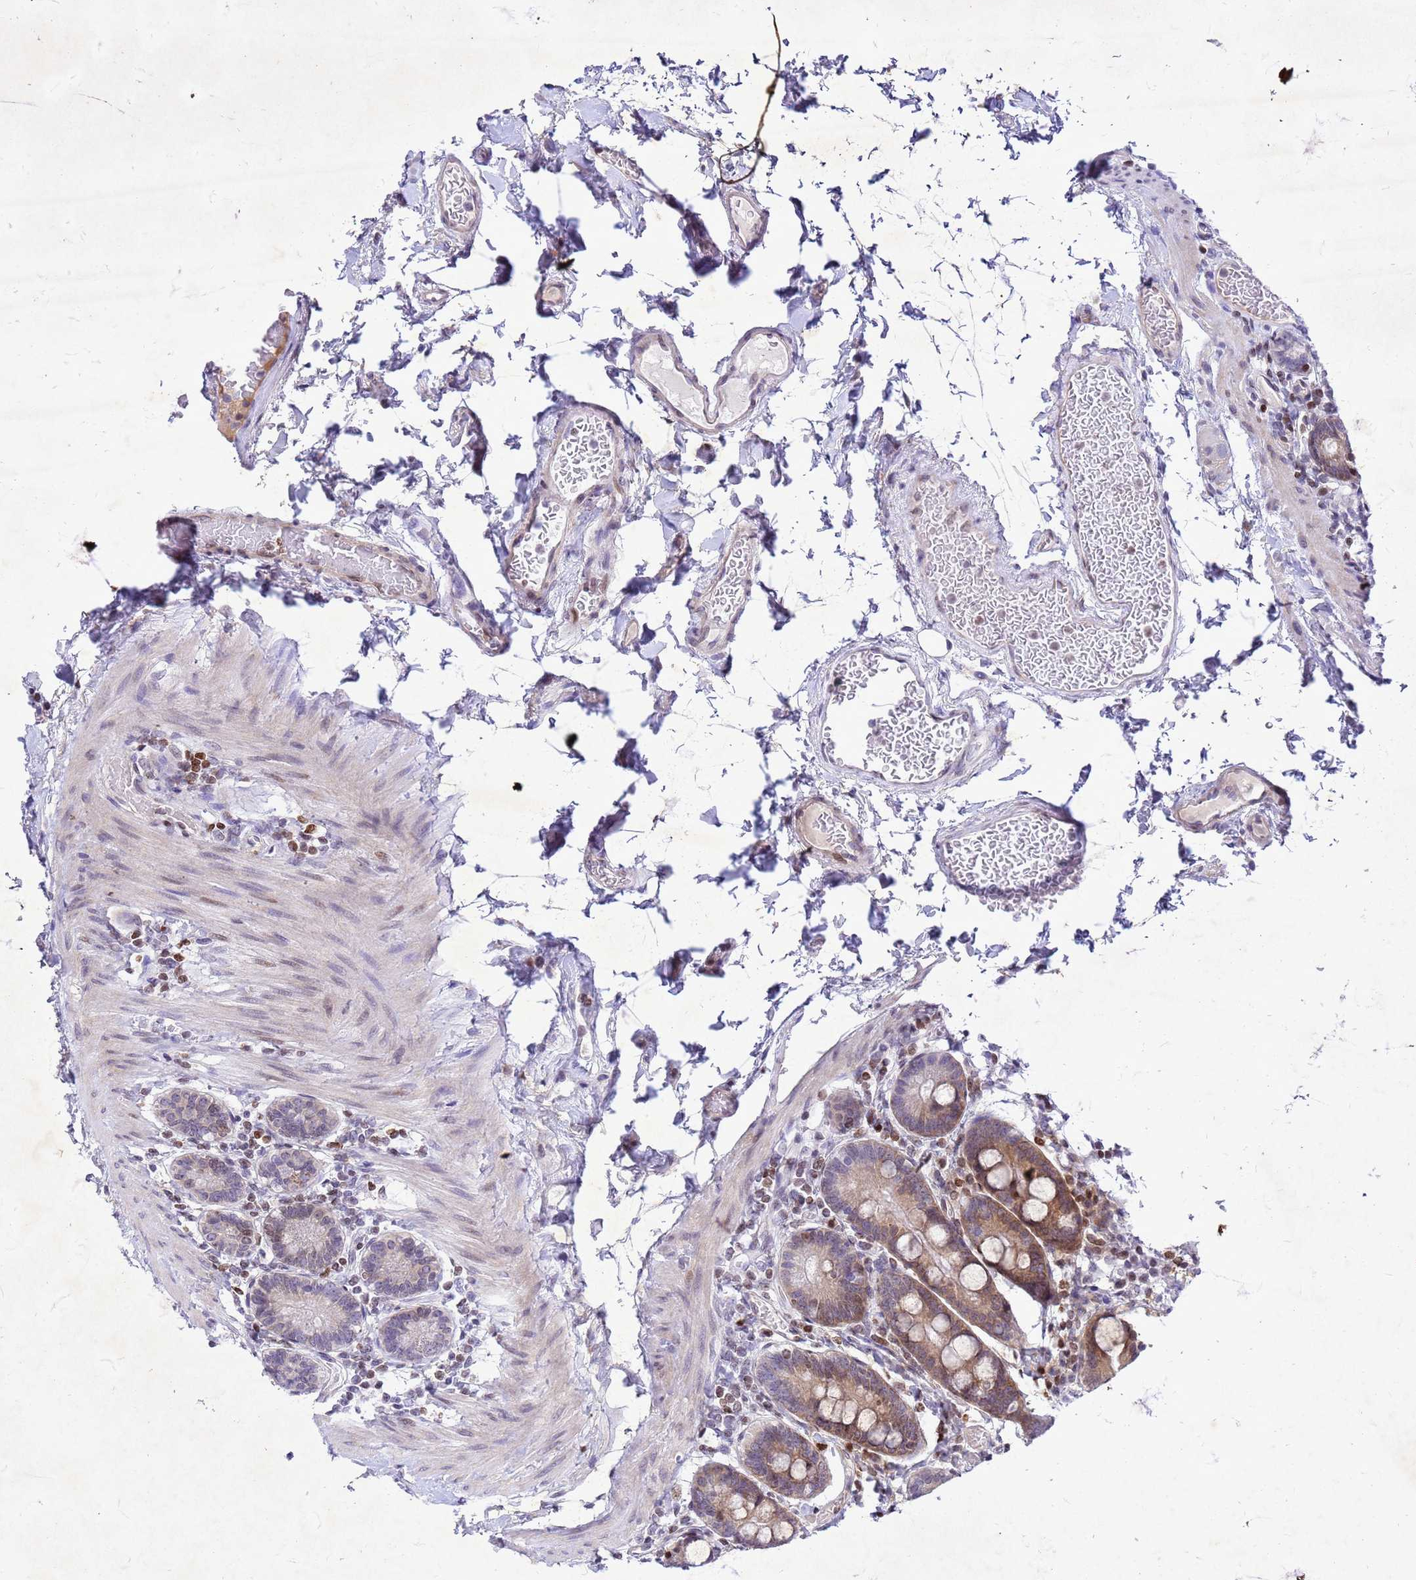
{"staining": {"intensity": "moderate", "quantity": ">75%", "location": "cytoplasmic/membranous,nuclear"}, "tissue": "duodenum", "cell_type": "Glandular cells", "image_type": "normal", "snomed": [{"axis": "morphology", "description": "Normal tissue, NOS"}, {"axis": "topography", "description": "Duodenum"}], "caption": "Immunohistochemistry (DAB (3,3'-diaminobenzidine)) staining of benign human duodenum reveals moderate cytoplasmic/membranous,nuclear protein positivity in about >75% of glandular cells.", "gene": "COPS9", "patient": {"sex": "male", "age": 55}}